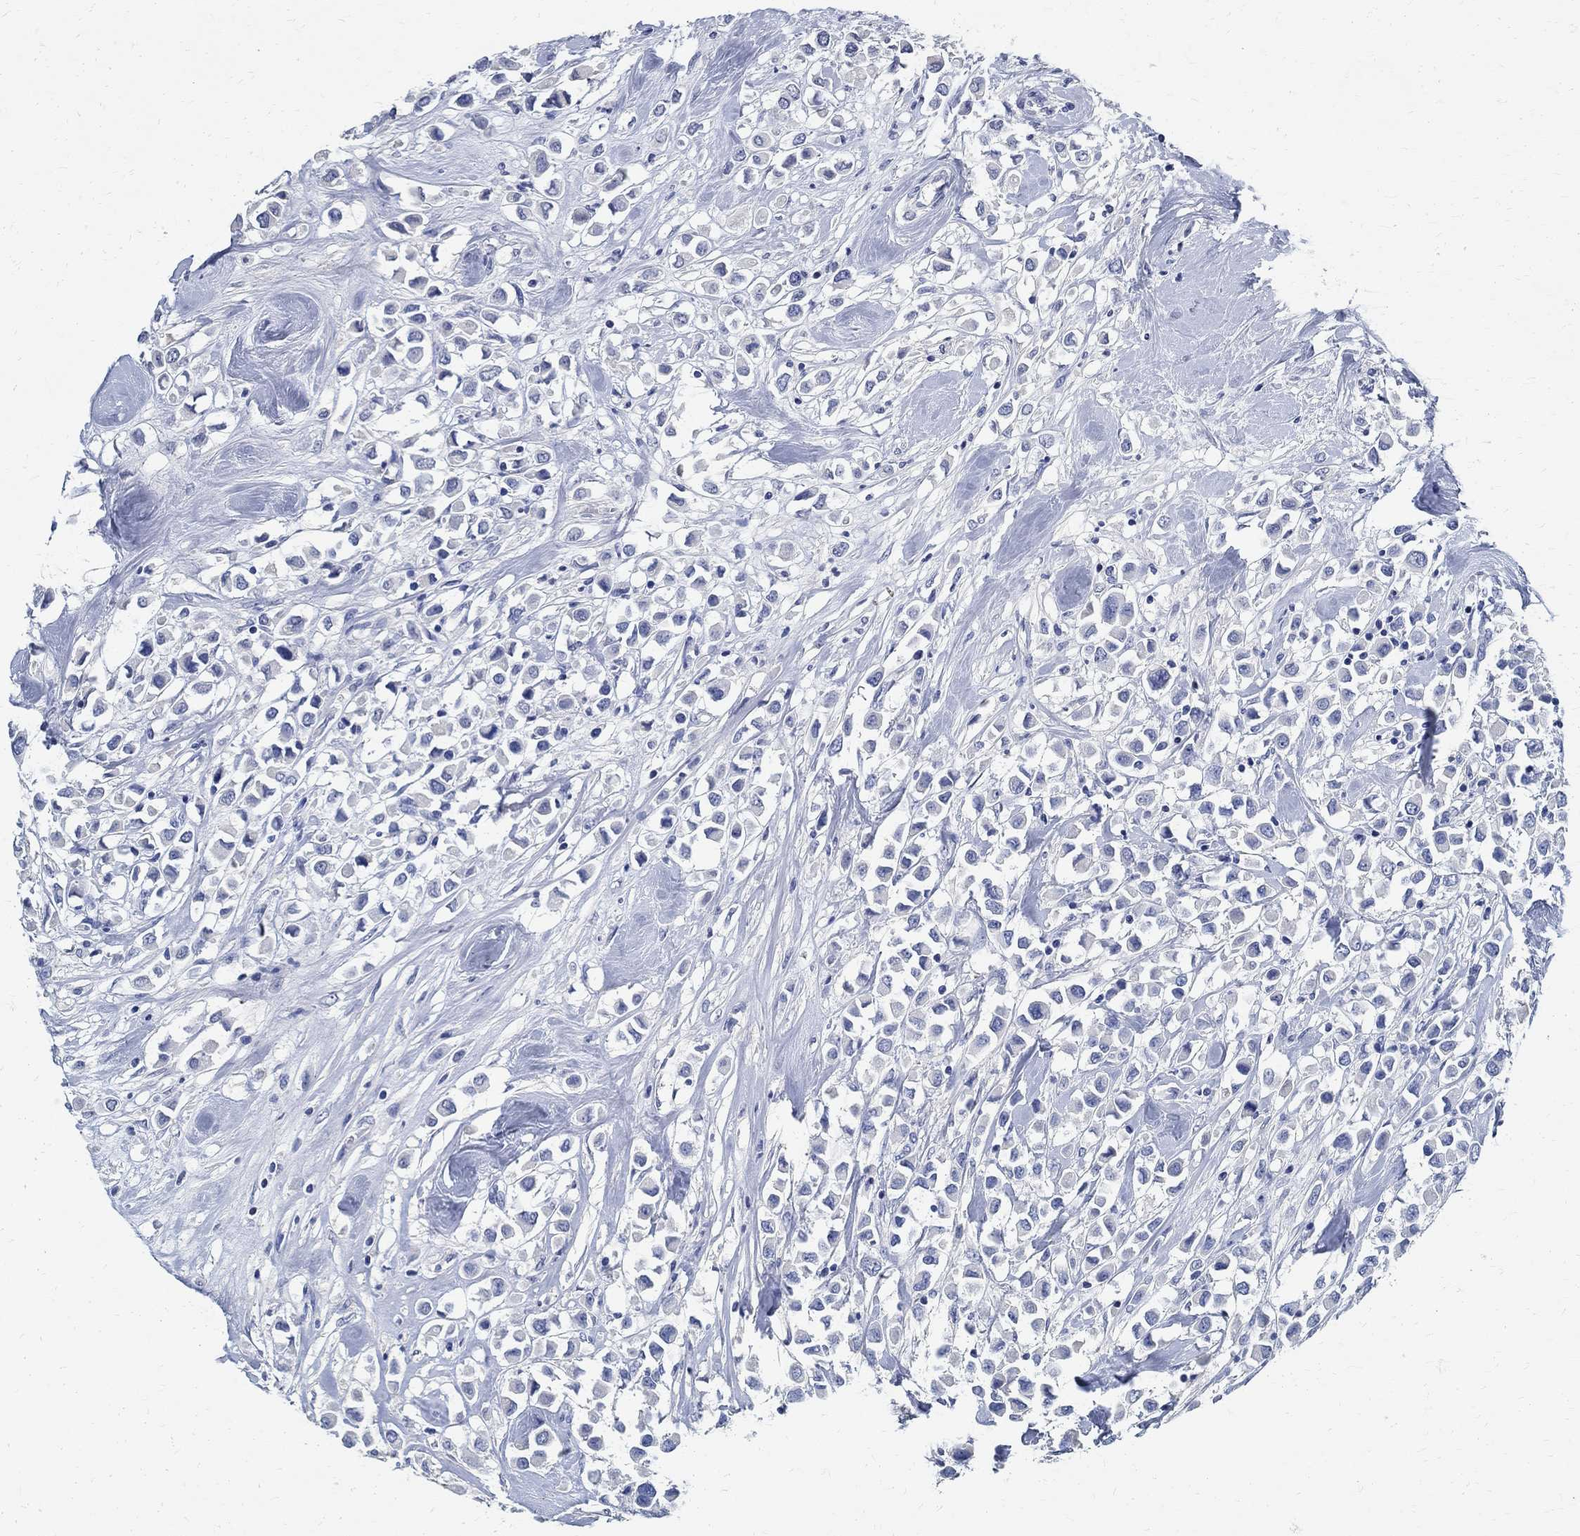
{"staining": {"intensity": "negative", "quantity": "none", "location": "none"}, "tissue": "breast cancer", "cell_type": "Tumor cells", "image_type": "cancer", "snomed": [{"axis": "morphology", "description": "Duct carcinoma"}, {"axis": "topography", "description": "Breast"}], "caption": "This is an immunohistochemistry micrograph of human breast cancer (invasive ductal carcinoma). There is no staining in tumor cells.", "gene": "PRX", "patient": {"sex": "female", "age": 61}}